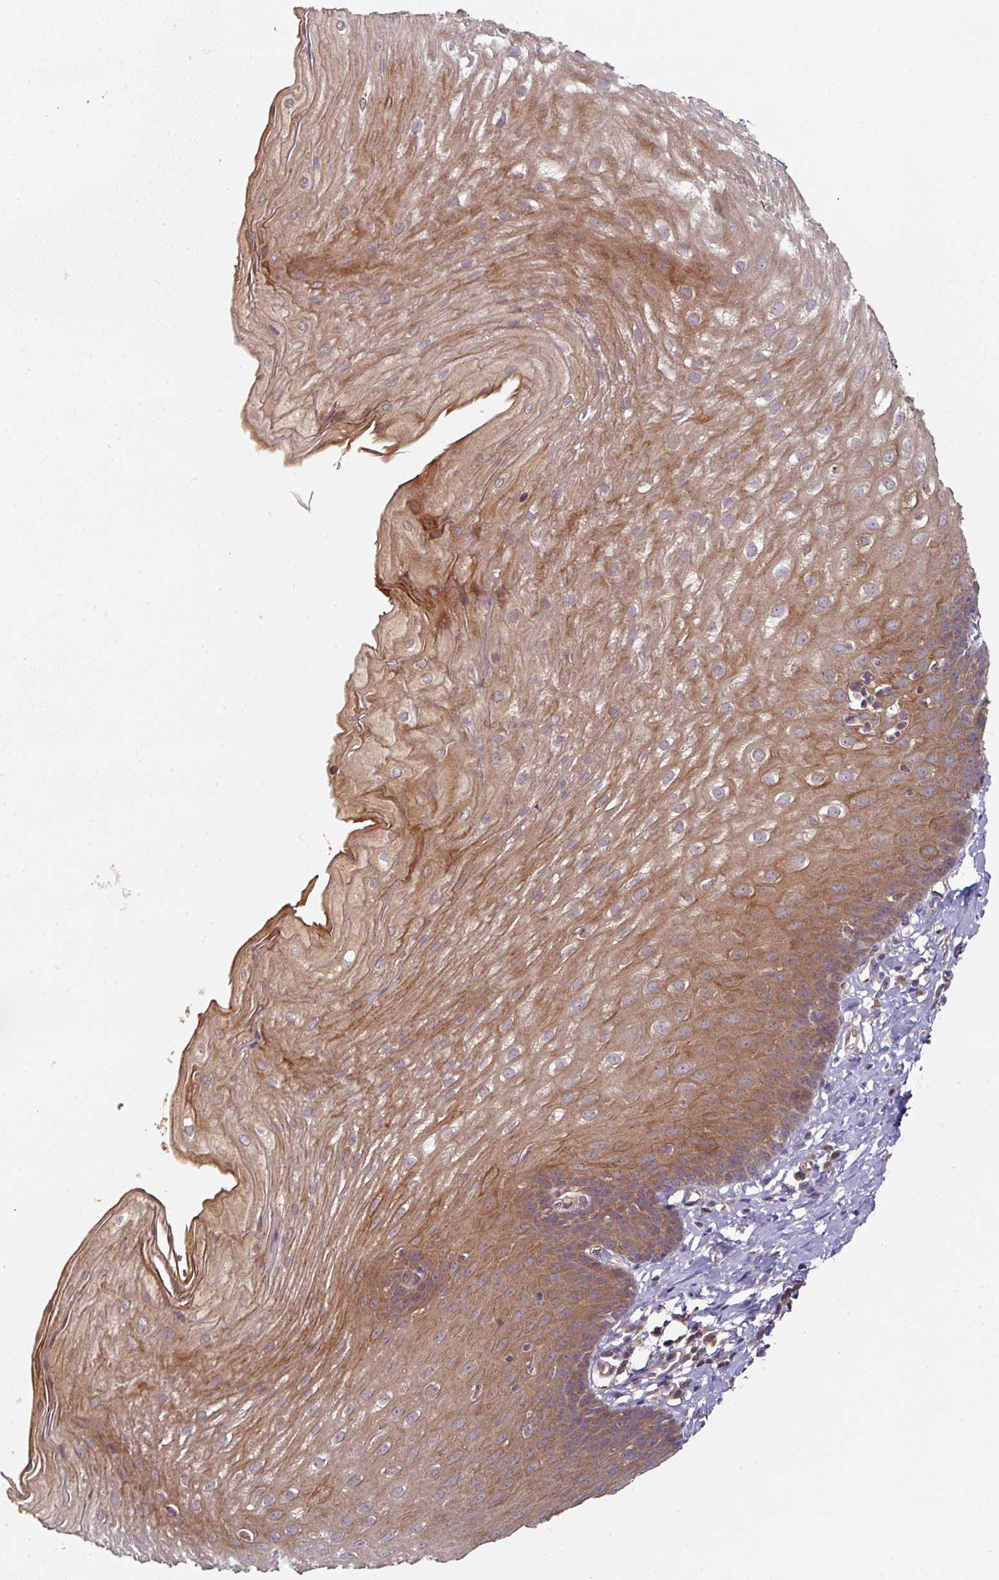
{"staining": {"intensity": "strong", "quantity": "25%-75%", "location": "cytoplasmic/membranous,nuclear"}, "tissue": "esophagus", "cell_type": "Squamous epithelial cells", "image_type": "normal", "snomed": [{"axis": "morphology", "description": "Normal tissue, NOS"}, {"axis": "topography", "description": "Esophagus"}], "caption": "A brown stain labels strong cytoplasmic/membranous,nuclear positivity of a protein in squamous epithelial cells of benign human esophagus.", "gene": "DNAJC7", "patient": {"sex": "male", "age": 70}}